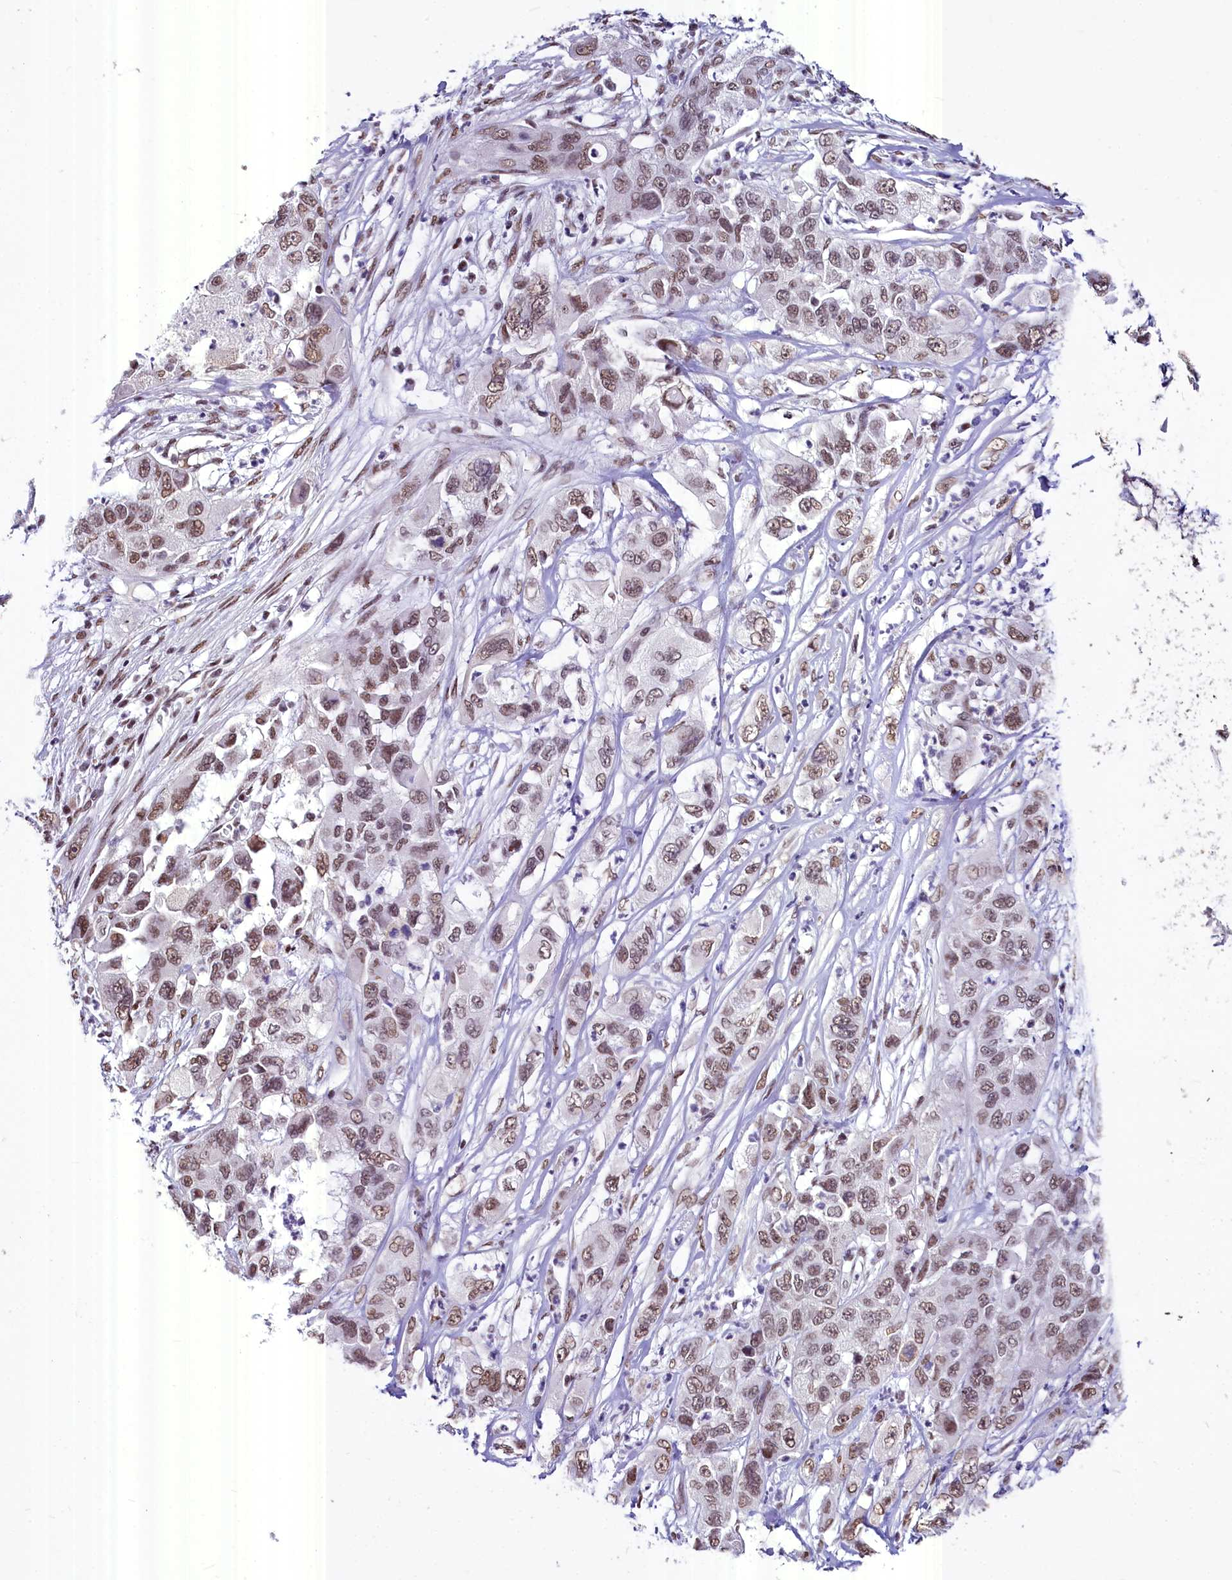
{"staining": {"intensity": "moderate", "quantity": ">75%", "location": "nuclear"}, "tissue": "pancreatic cancer", "cell_type": "Tumor cells", "image_type": "cancer", "snomed": [{"axis": "morphology", "description": "Adenocarcinoma, NOS"}, {"axis": "topography", "description": "Pancreas"}], "caption": "Immunohistochemical staining of human pancreatic cancer reveals medium levels of moderate nuclear staining in about >75% of tumor cells. The protein of interest is stained brown, and the nuclei are stained in blue (DAB (3,3'-diaminobenzidine) IHC with brightfield microscopy, high magnification).", "gene": "PARPBP", "patient": {"sex": "female", "age": 78}}